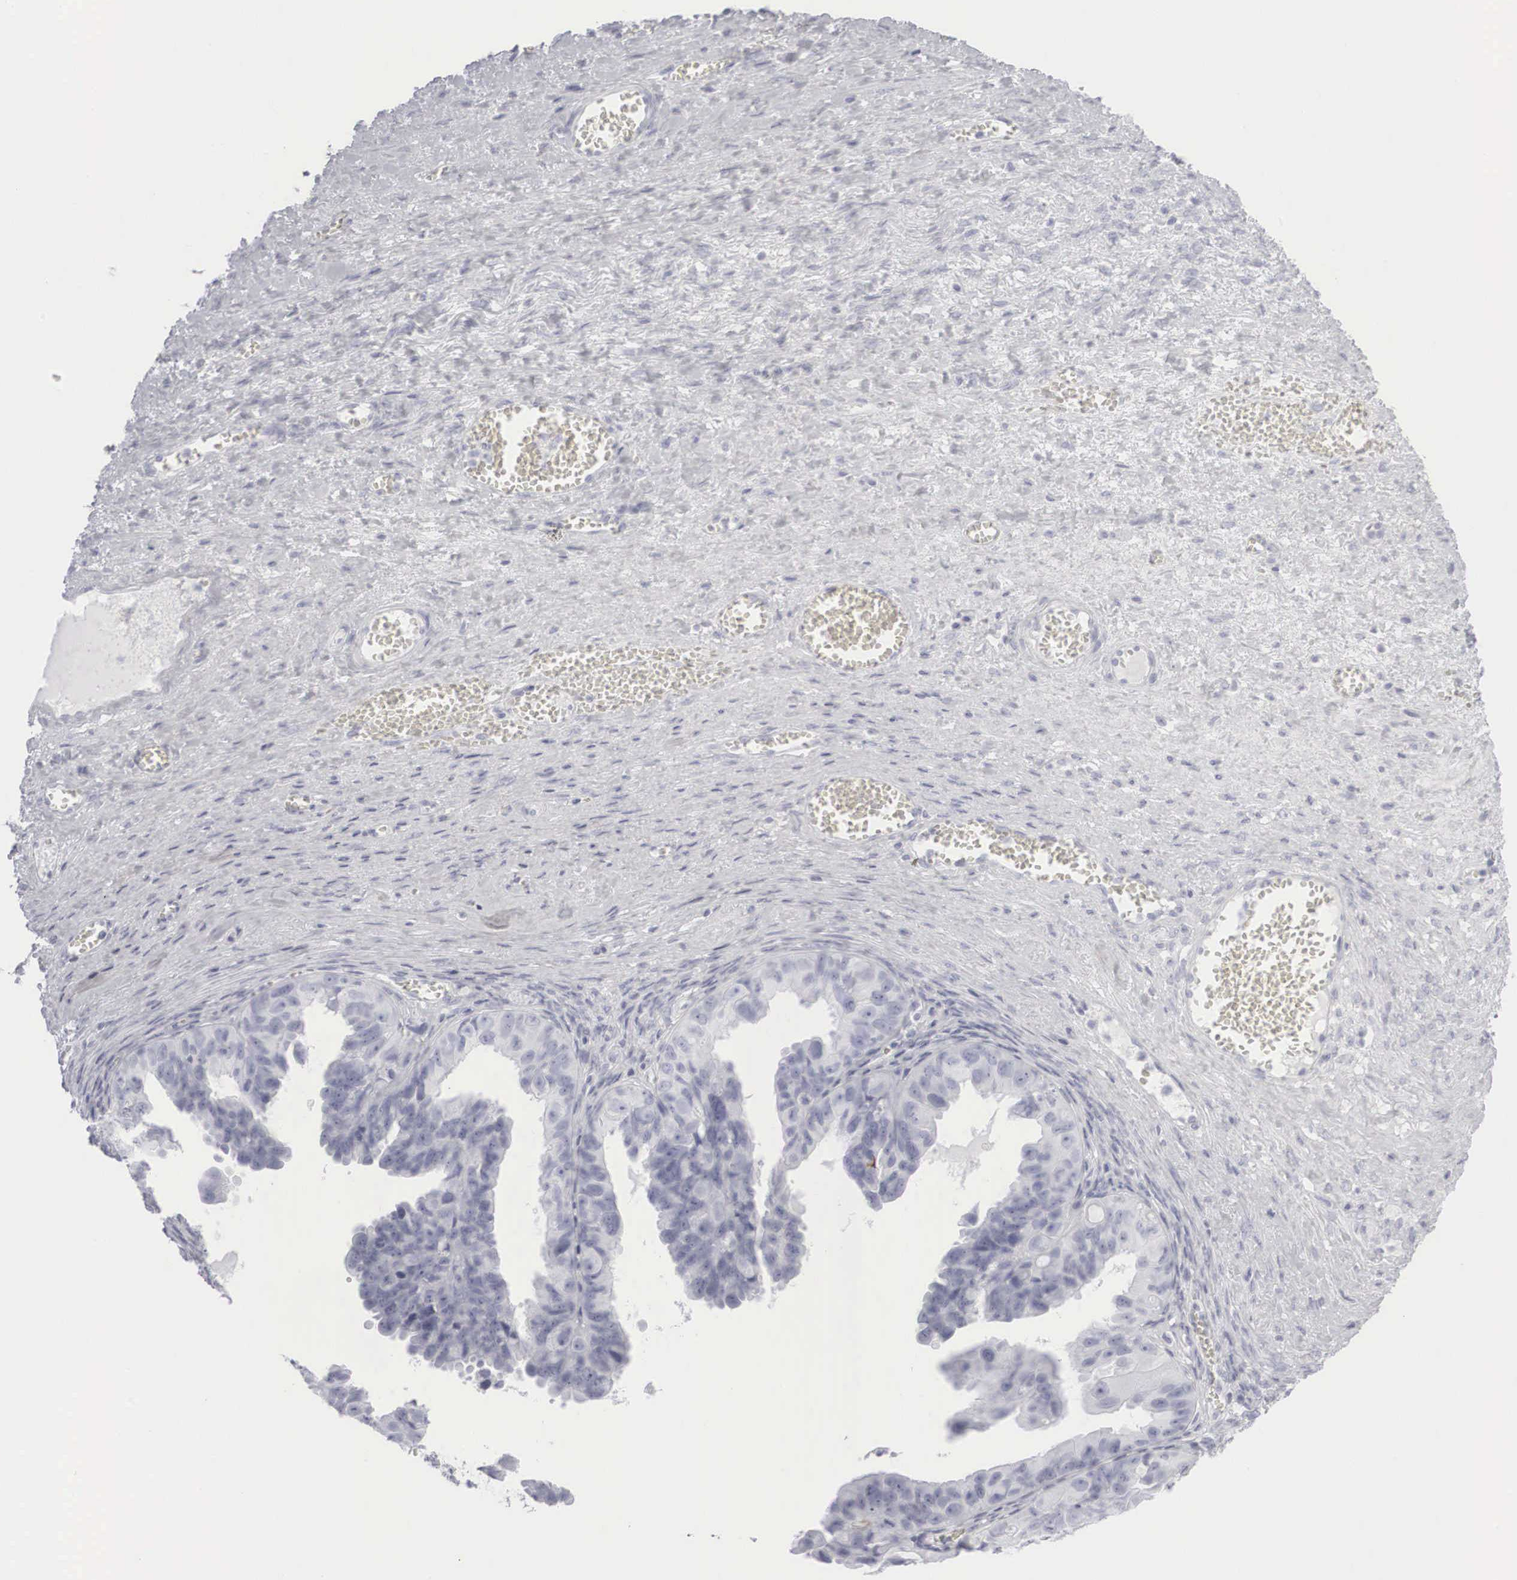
{"staining": {"intensity": "moderate", "quantity": "<25%", "location": "cytoplasmic/membranous"}, "tissue": "ovarian cancer", "cell_type": "Tumor cells", "image_type": "cancer", "snomed": [{"axis": "morphology", "description": "Carcinoma, endometroid"}, {"axis": "topography", "description": "Ovary"}], "caption": "An IHC histopathology image of tumor tissue is shown. Protein staining in brown shows moderate cytoplasmic/membranous positivity in ovarian cancer within tumor cells.", "gene": "KRT14", "patient": {"sex": "female", "age": 85}}